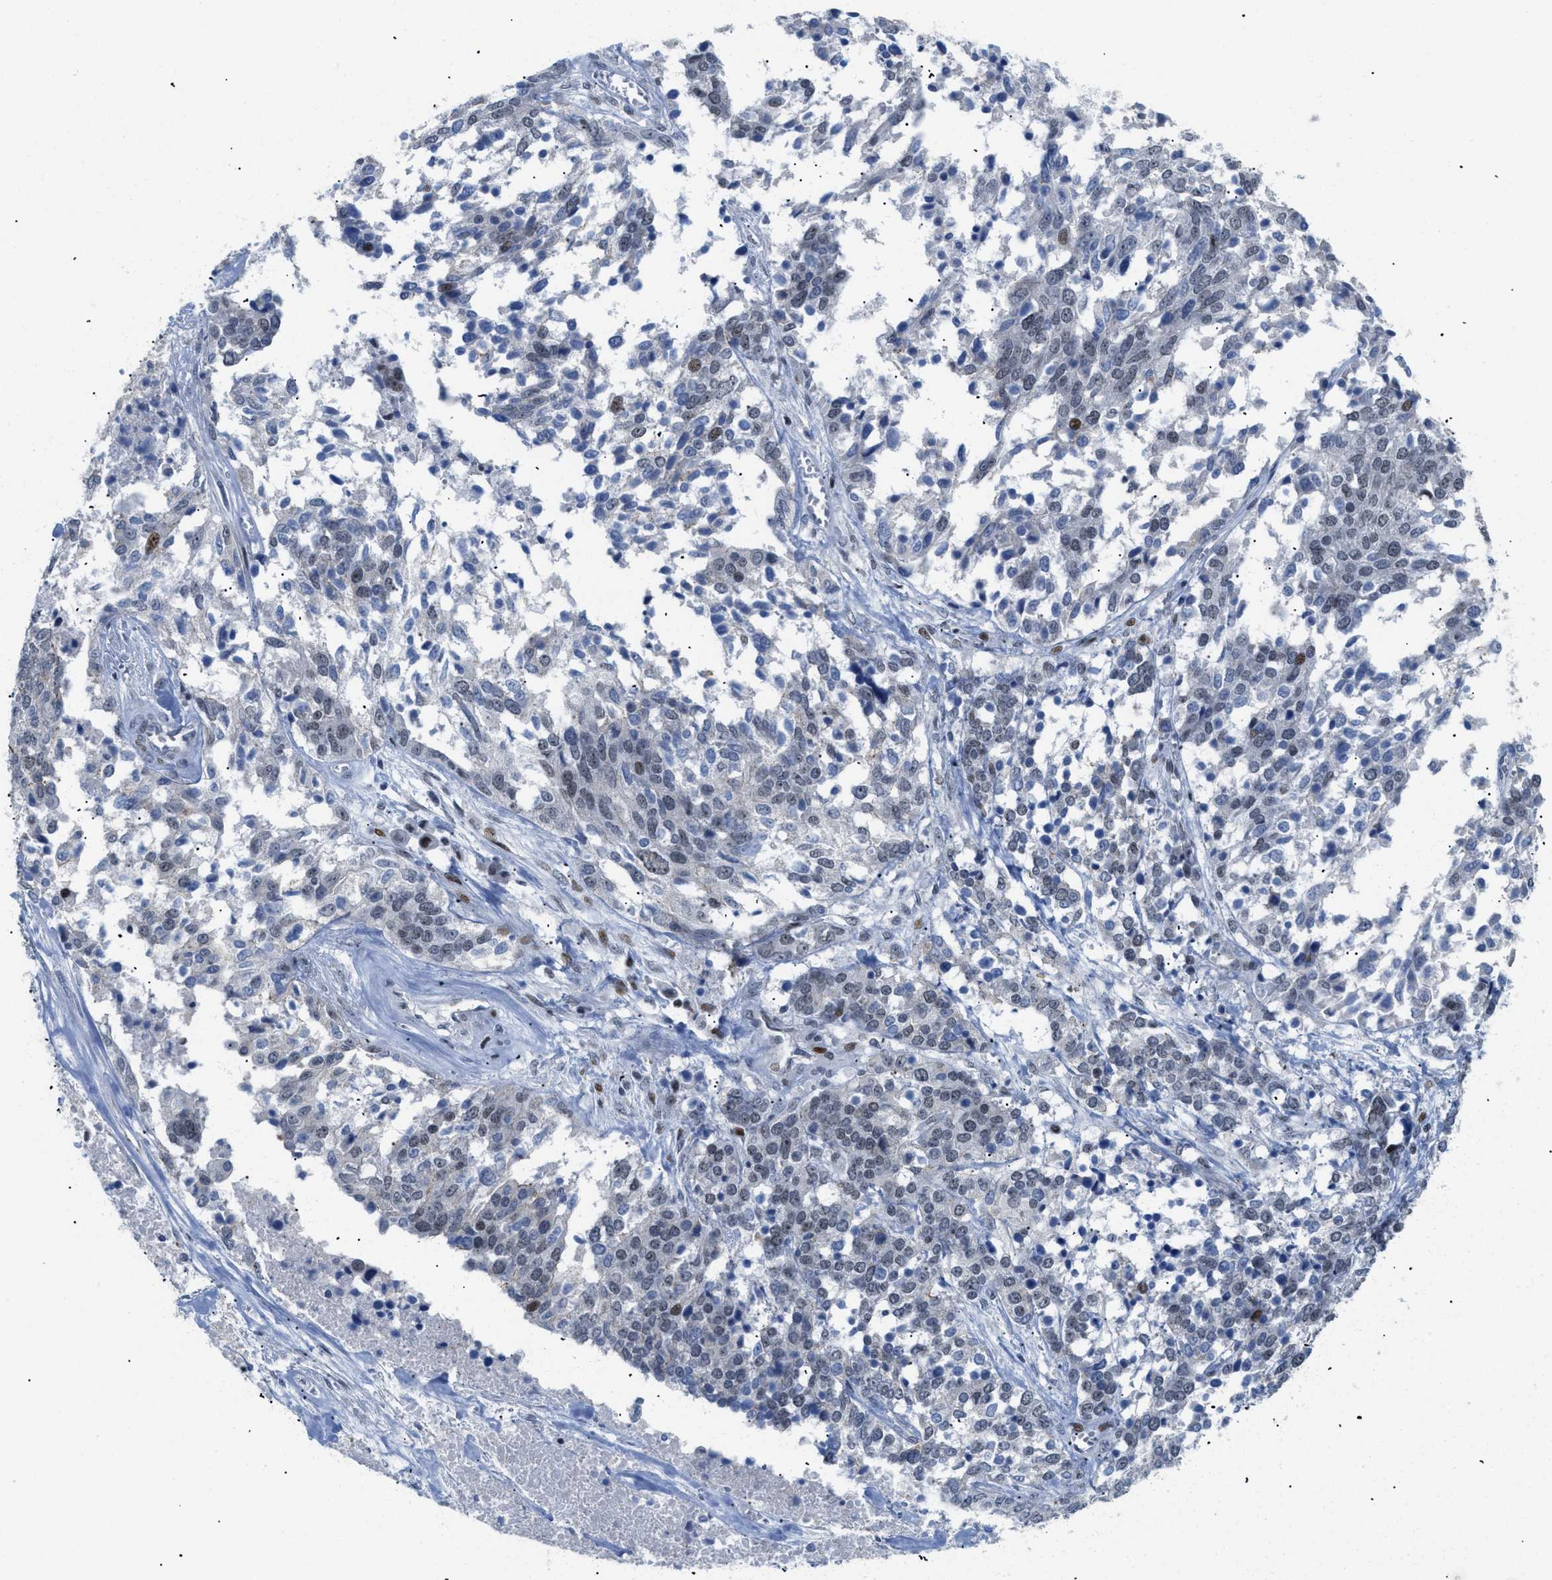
{"staining": {"intensity": "moderate", "quantity": "<25%", "location": "nuclear"}, "tissue": "ovarian cancer", "cell_type": "Tumor cells", "image_type": "cancer", "snomed": [{"axis": "morphology", "description": "Cystadenocarcinoma, serous, NOS"}, {"axis": "topography", "description": "Ovary"}], "caption": "DAB (3,3'-diaminobenzidine) immunohistochemical staining of ovarian serous cystadenocarcinoma demonstrates moderate nuclear protein staining in approximately <25% of tumor cells.", "gene": "MED1", "patient": {"sex": "female", "age": 44}}